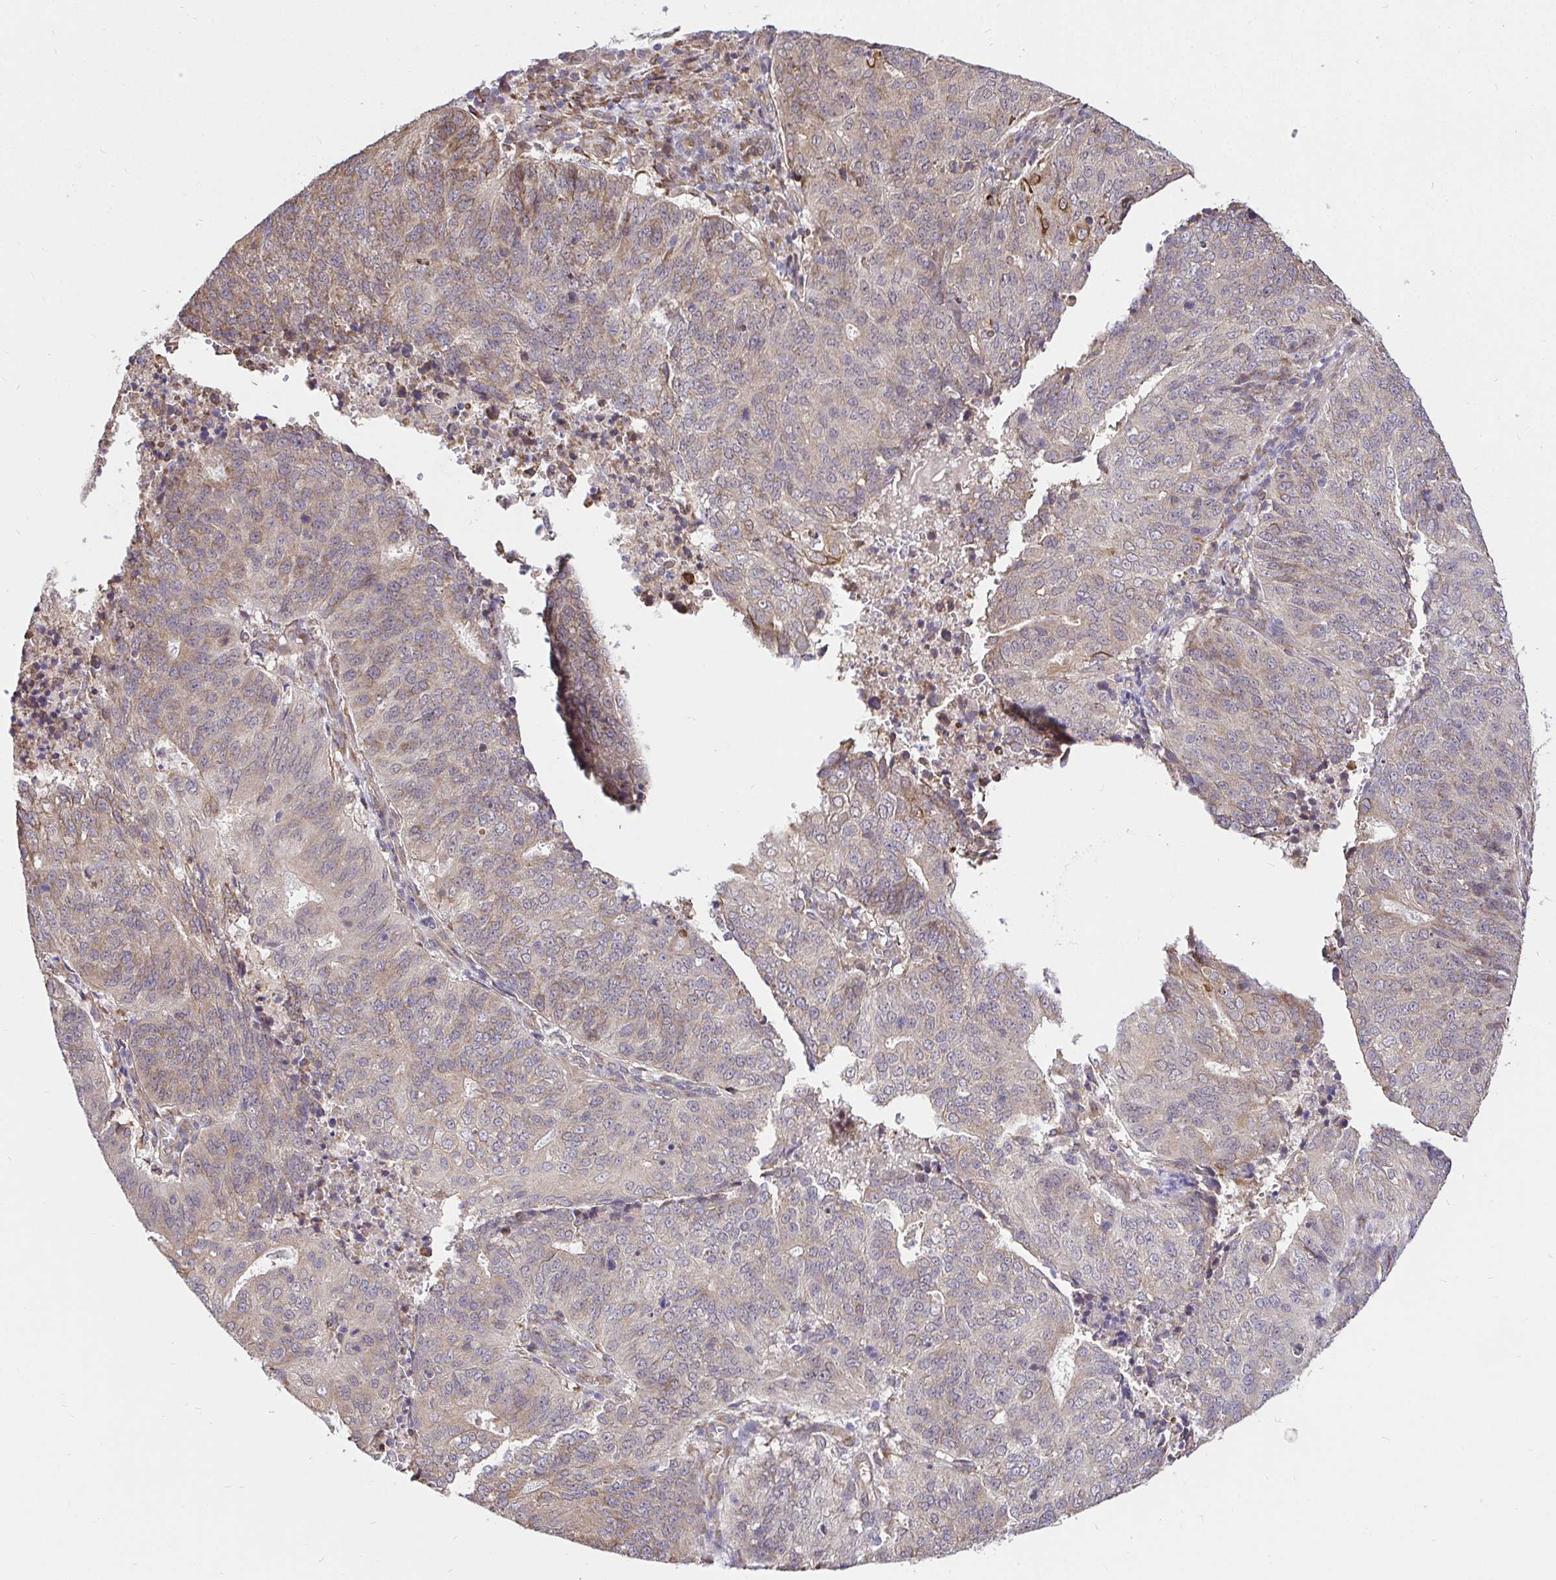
{"staining": {"intensity": "weak", "quantity": "25%-75%", "location": "cytoplasmic/membranous"}, "tissue": "endometrial cancer", "cell_type": "Tumor cells", "image_type": "cancer", "snomed": [{"axis": "morphology", "description": "Adenocarcinoma, NOS"}, {"axis": "topography", "description": "Endometrium"}], "caption": "This image displays immunohistochemistry (IHC) staining of endometrial adenocarcinoma, with low weak cytoplasmic/membranous expression in about 25%-75% of tumor cells.", "gene": "CCDC122", "patient": {"sex": "female", "age": 82}}